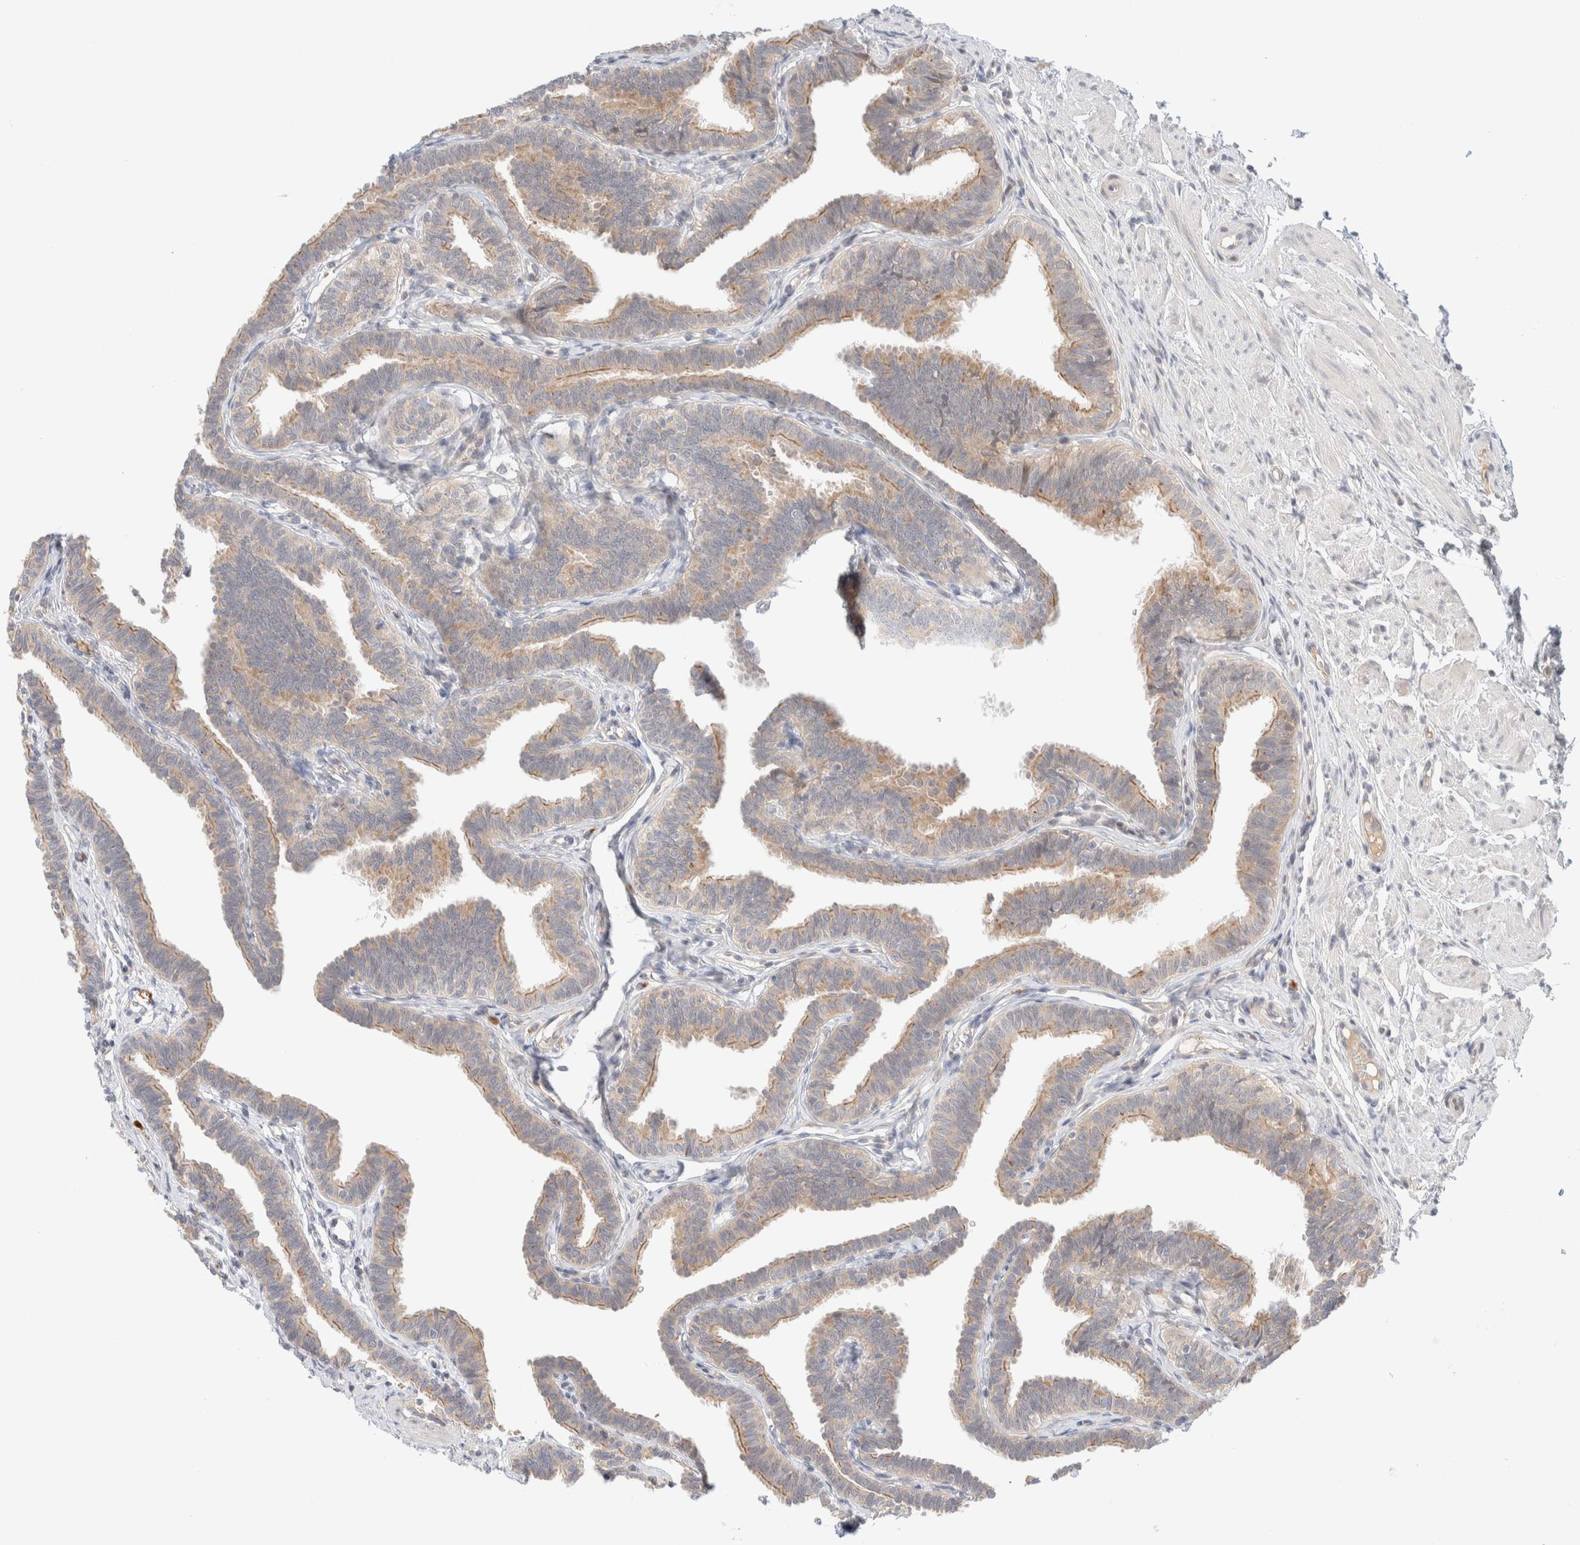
{"staining": {"intensity": "weak", "quantity": "25%-75%", "location": "cytoplasmic/membranous"}, "tissue": "fallopian tube", "cell_type": "Glandular cells", "image_type": "normal", "snomed": [{"axis": "morphology", "description": "Normal tissue, NOS"}, {"axis": "topography", "description": "Fallopian tube"}, {"axis": "topography", "description": "Ovary"}], "caption": "Protein staining of benign fallopian tube reveals weak cytoplasmic/membranous expression in about 25%-75% of glandular cells. The staining was performed using DAB, with brown indicating positive protein expression. Nuclei are stained blue with hematoxylin.", "gene": "CHKA", "patient": {"sex": "female", "age": 23}}